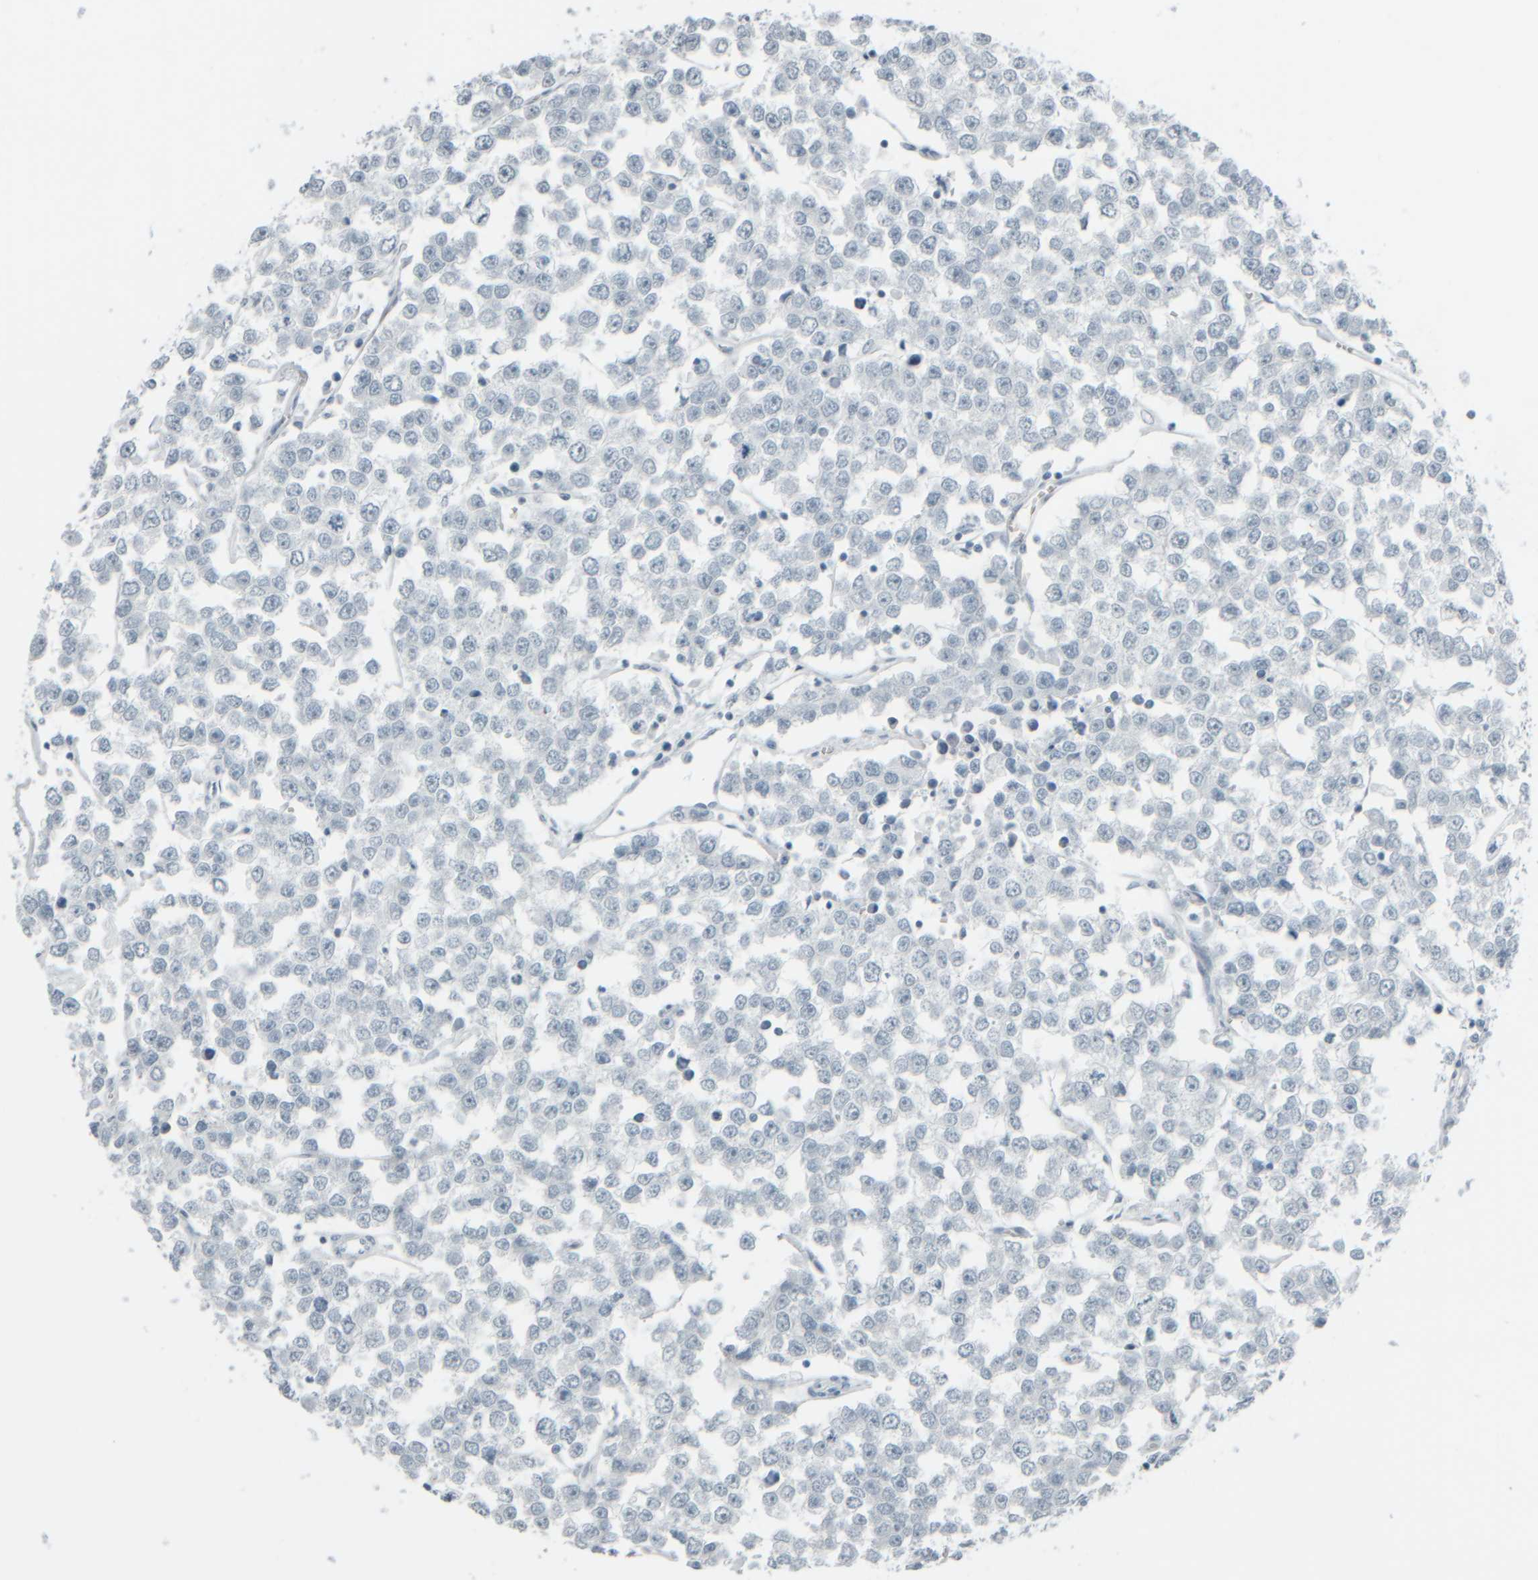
{"staining": {"intensity": "negative", "quantity": "none", "location": "none"}, "tissue": "testis cancer", "cell_type": "Tumor cells", "image_type": "cancer", "snomed": [{"axis": "morphology", "description": "Seminoma, NOS"}, {"axis": "morphology", "description": "Carcinoma, Embryonal, NOS"}, {"axis": "topography", "description": "Testis"}], "caption": "IHC image of neoplastic tissue: testis embryonal carcinoma stained with DAB exhibits no significant protein expression in tumor cells.", "gene": "TPSAB1", "patient": {"sex": "male", "age": 52}}